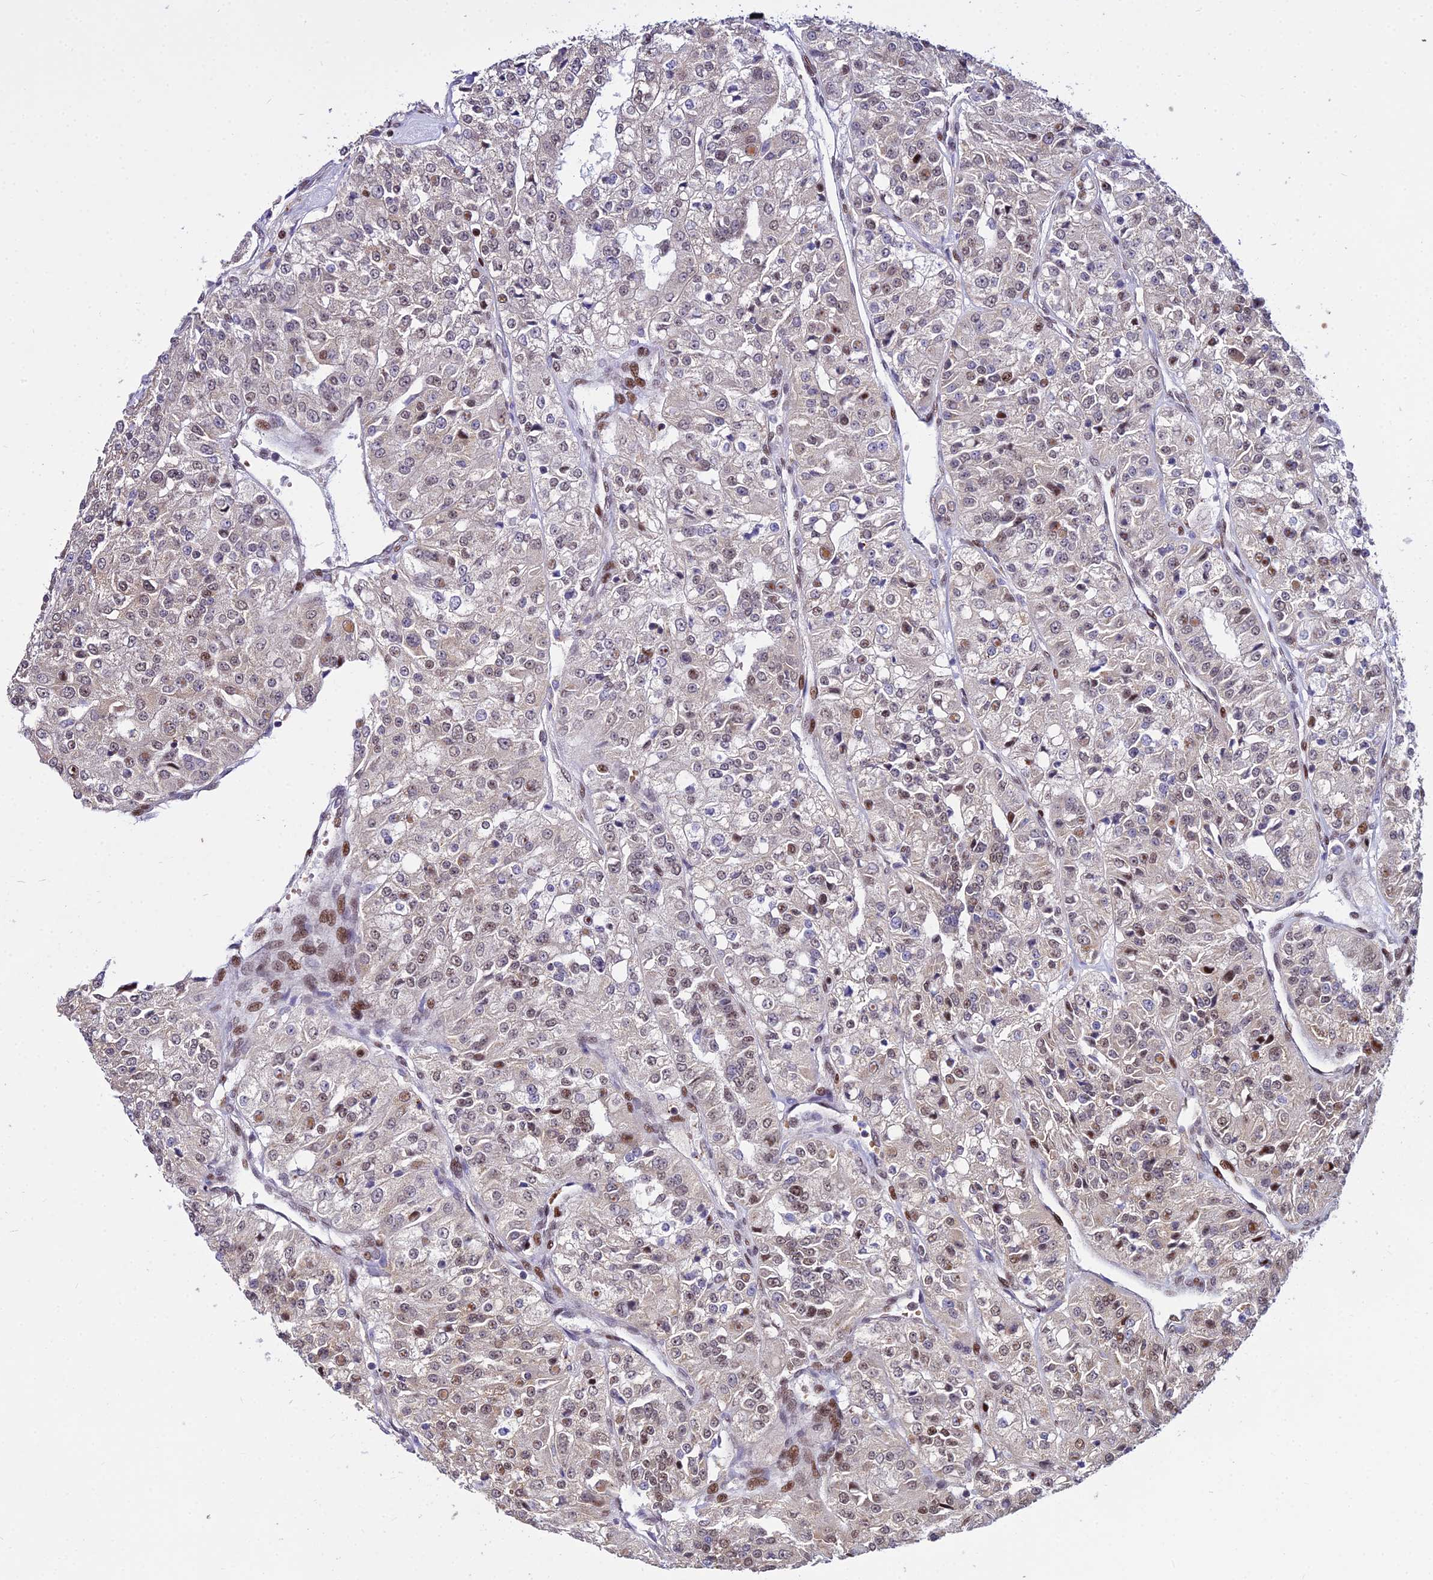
{"staining": {"intensity": "weak", "quantity": "25%-75%", "location": "nuclear"}, "tissue": "renal cancer", "cell_type": "Tumor cells", "image_type": "cancer", "snomed": [{"axis": "morphology", "description": "Adenocarcinoma, NOS"}, {"axis": "topography", "description": "Kidney"}], "caption": "A histopathology image of human renal cancer stained for a protein exhibits weak nuclear brown staining in tumor cells.", "gene": "CIB3", "patient": {"sex": "female", "age": 63}}